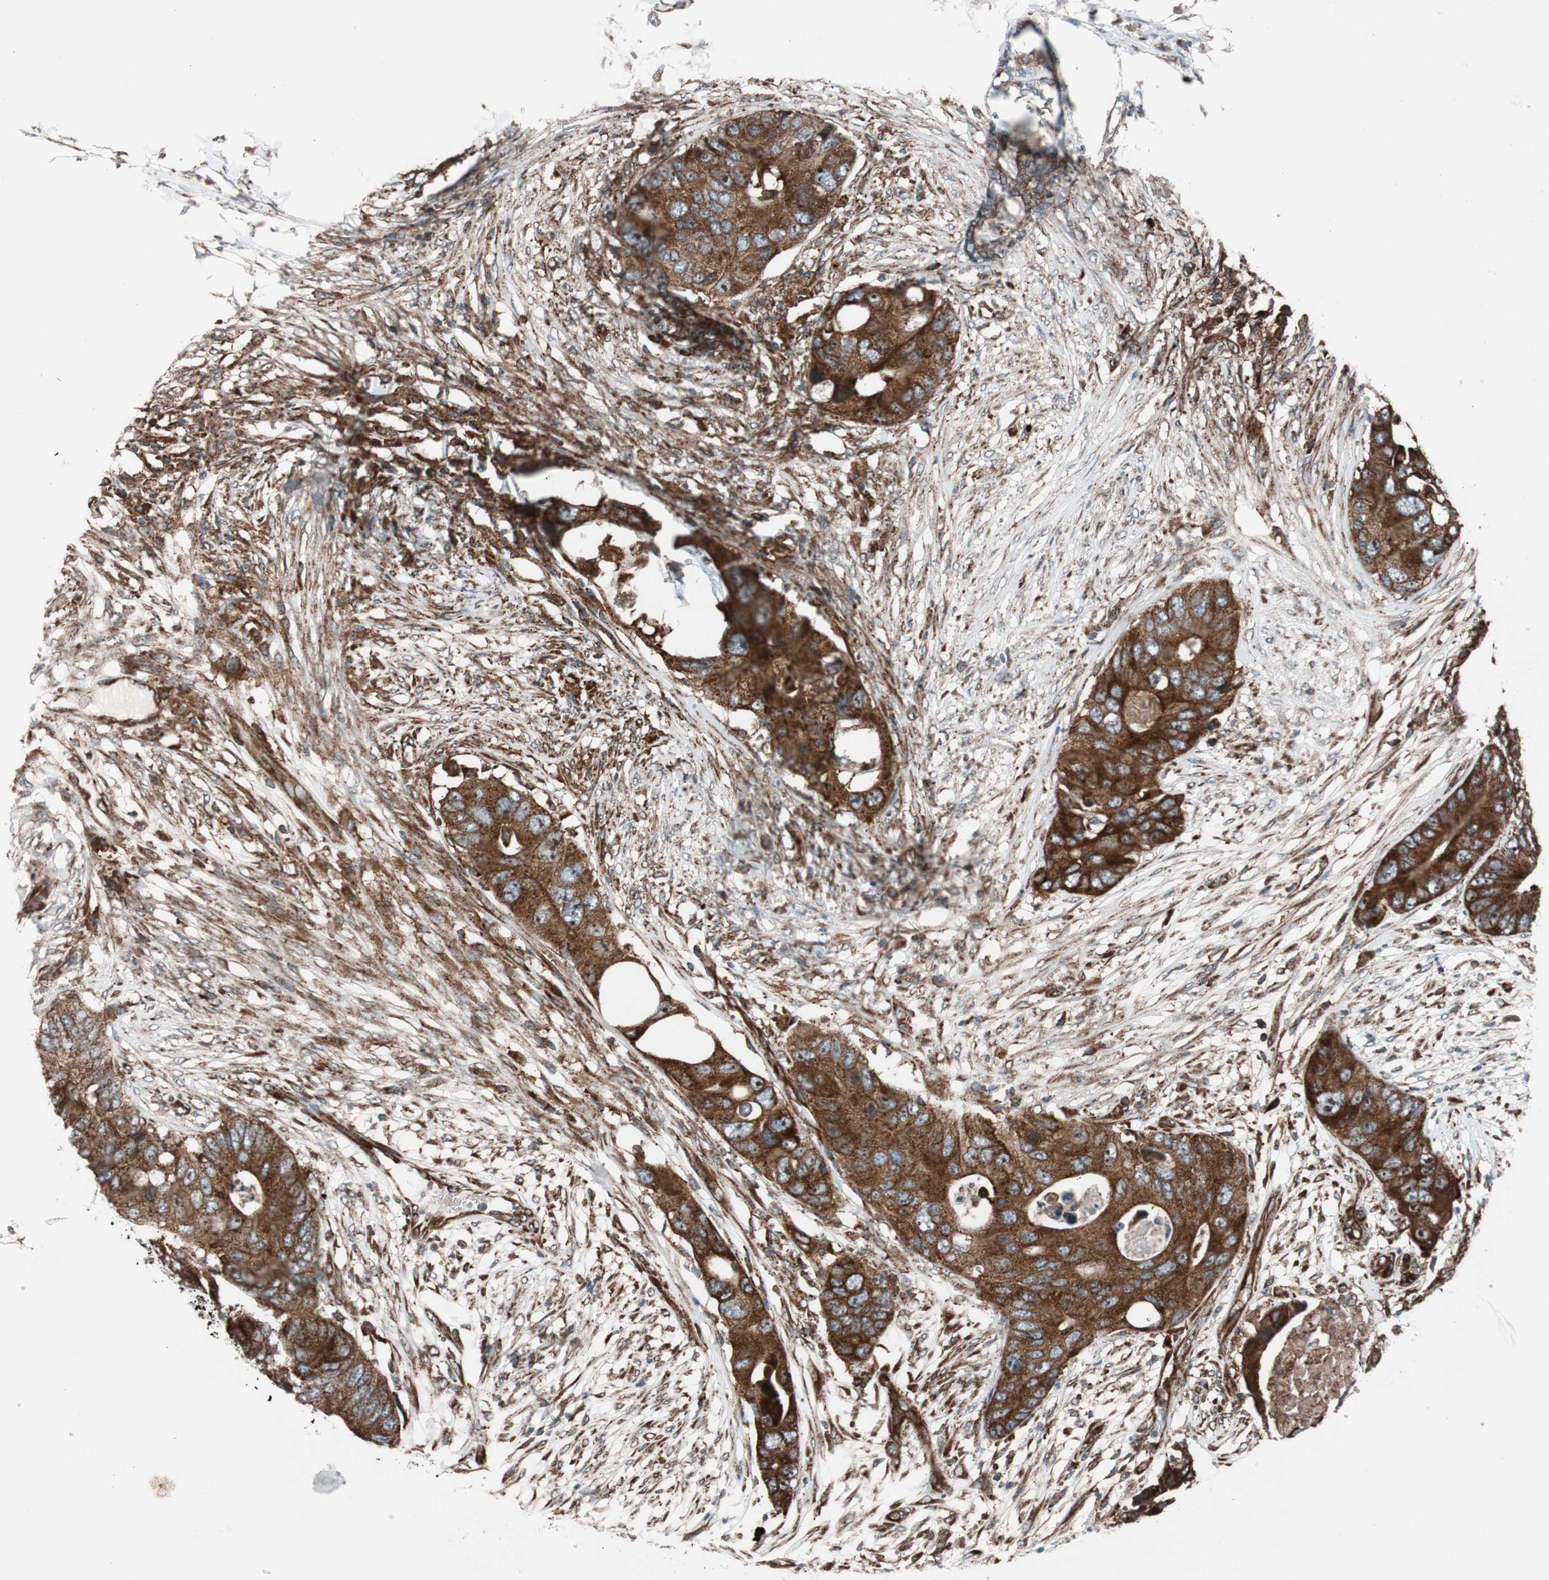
{"staining": {"intensity": "strong", "quantity": ">75%", "location": "cytoplasmic/membranous"}, "tissue": "colorectal cancer", "cell_type": "Tumor cells", "image_type": "cancer", "snomed": [{"axis": "morphology", "description": "Adenocarcinoma, NOS"}, {"axis": "topography", "description": "Colon"}], "caption": "Human adenocarcinoma (colorectal) stained with a protein marker shows strong staining in tumor cells.", "gene": "CCL14", "patient": {"sex": "male", "age": 71}}